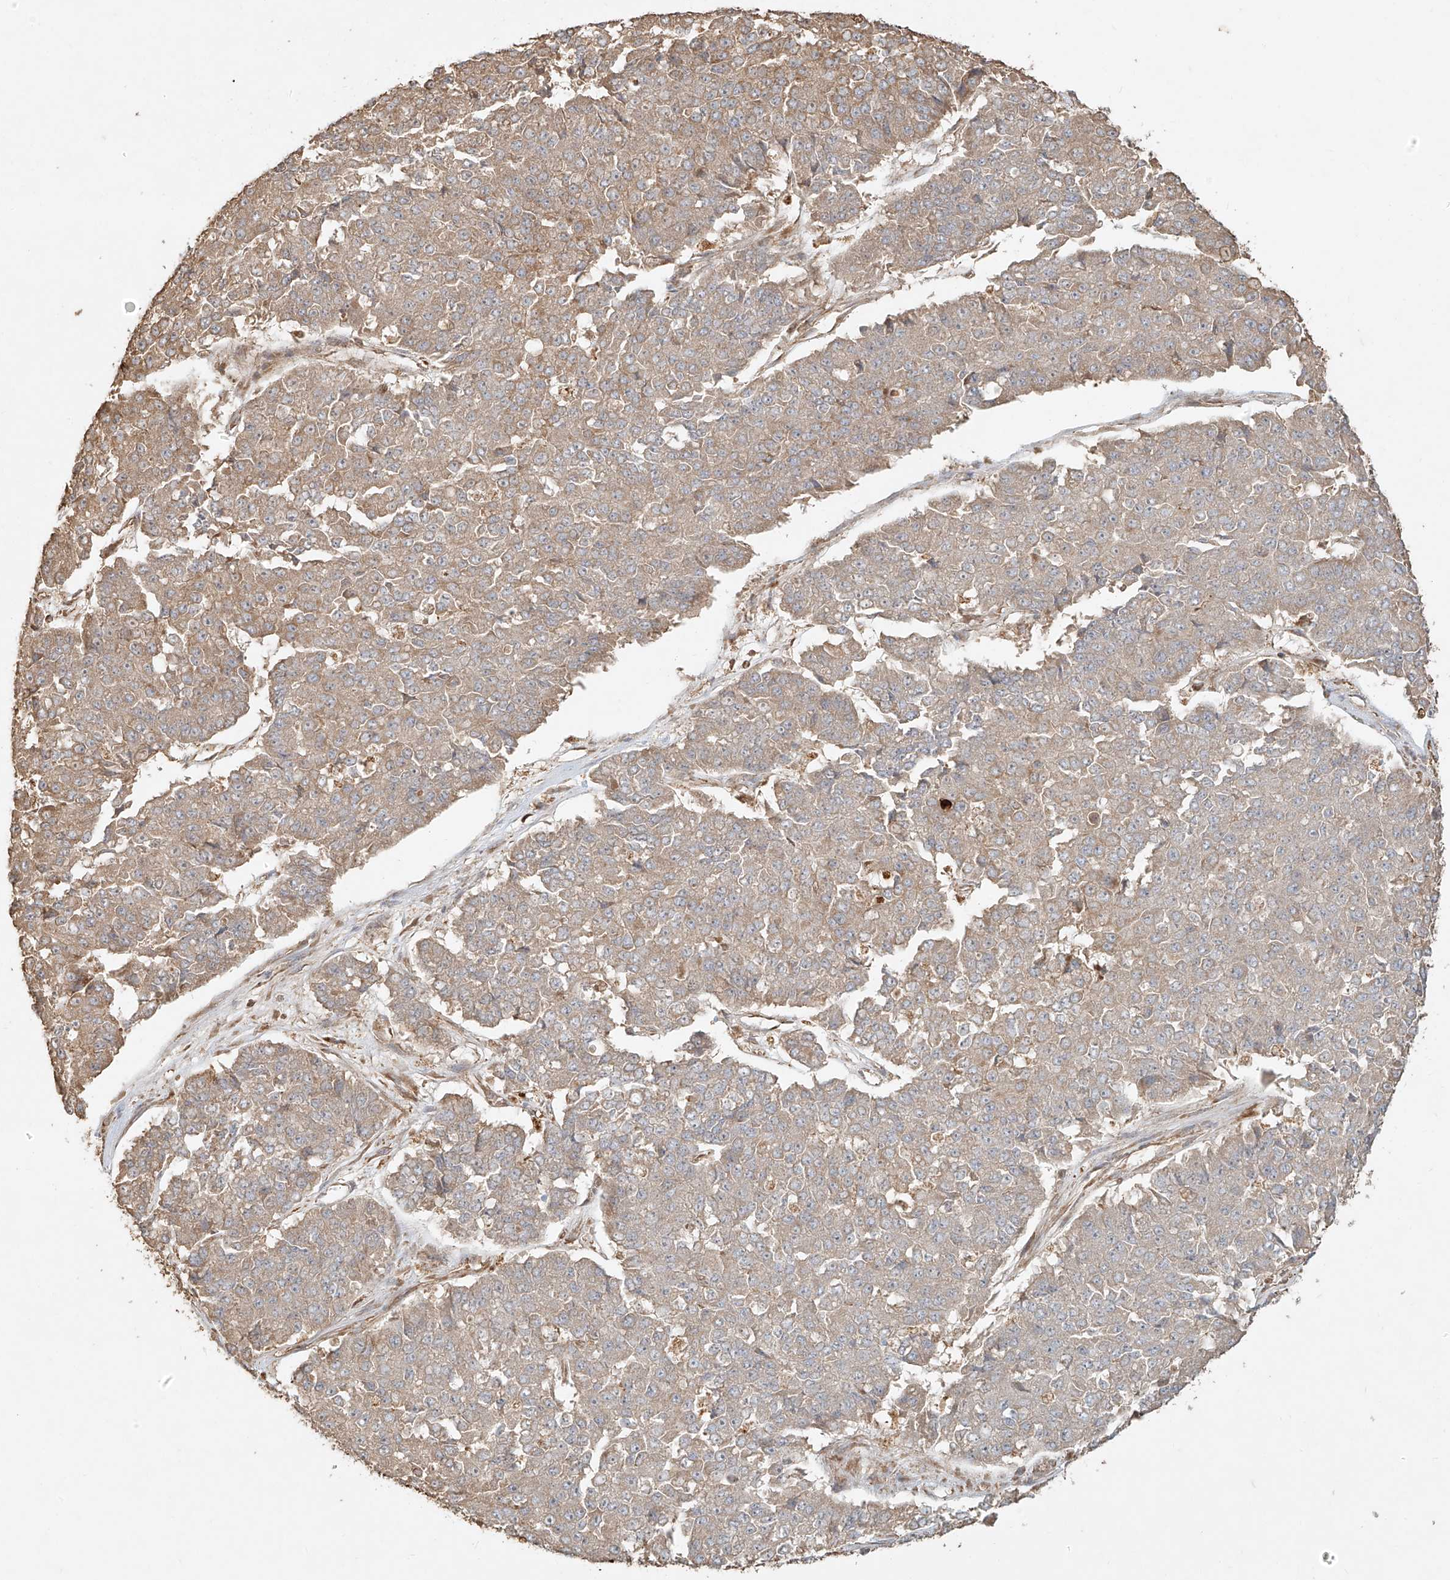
{"staining": {"intensity": "weak", "quantity": ">75%", "location": "cytoplasmic/membranous"}, "tissue": "pancreatic cancer", "cell_type": "Tumor cells", "image_type": "cancer", "snomed": [{"axis": "morphology", "description": "Adenocarcinoma, NOS"}, {"axis": "topography", "description": "Pancreas"}], "caption": "This is an image of immunohistochemistry staining of pancreatic cancer (adenocarcinoma), which shows weak expression in the cytoplasmic/membranous of tumor cells.", "gene": "EFNB1", "patient": {"sex": "male", "age": 50}}